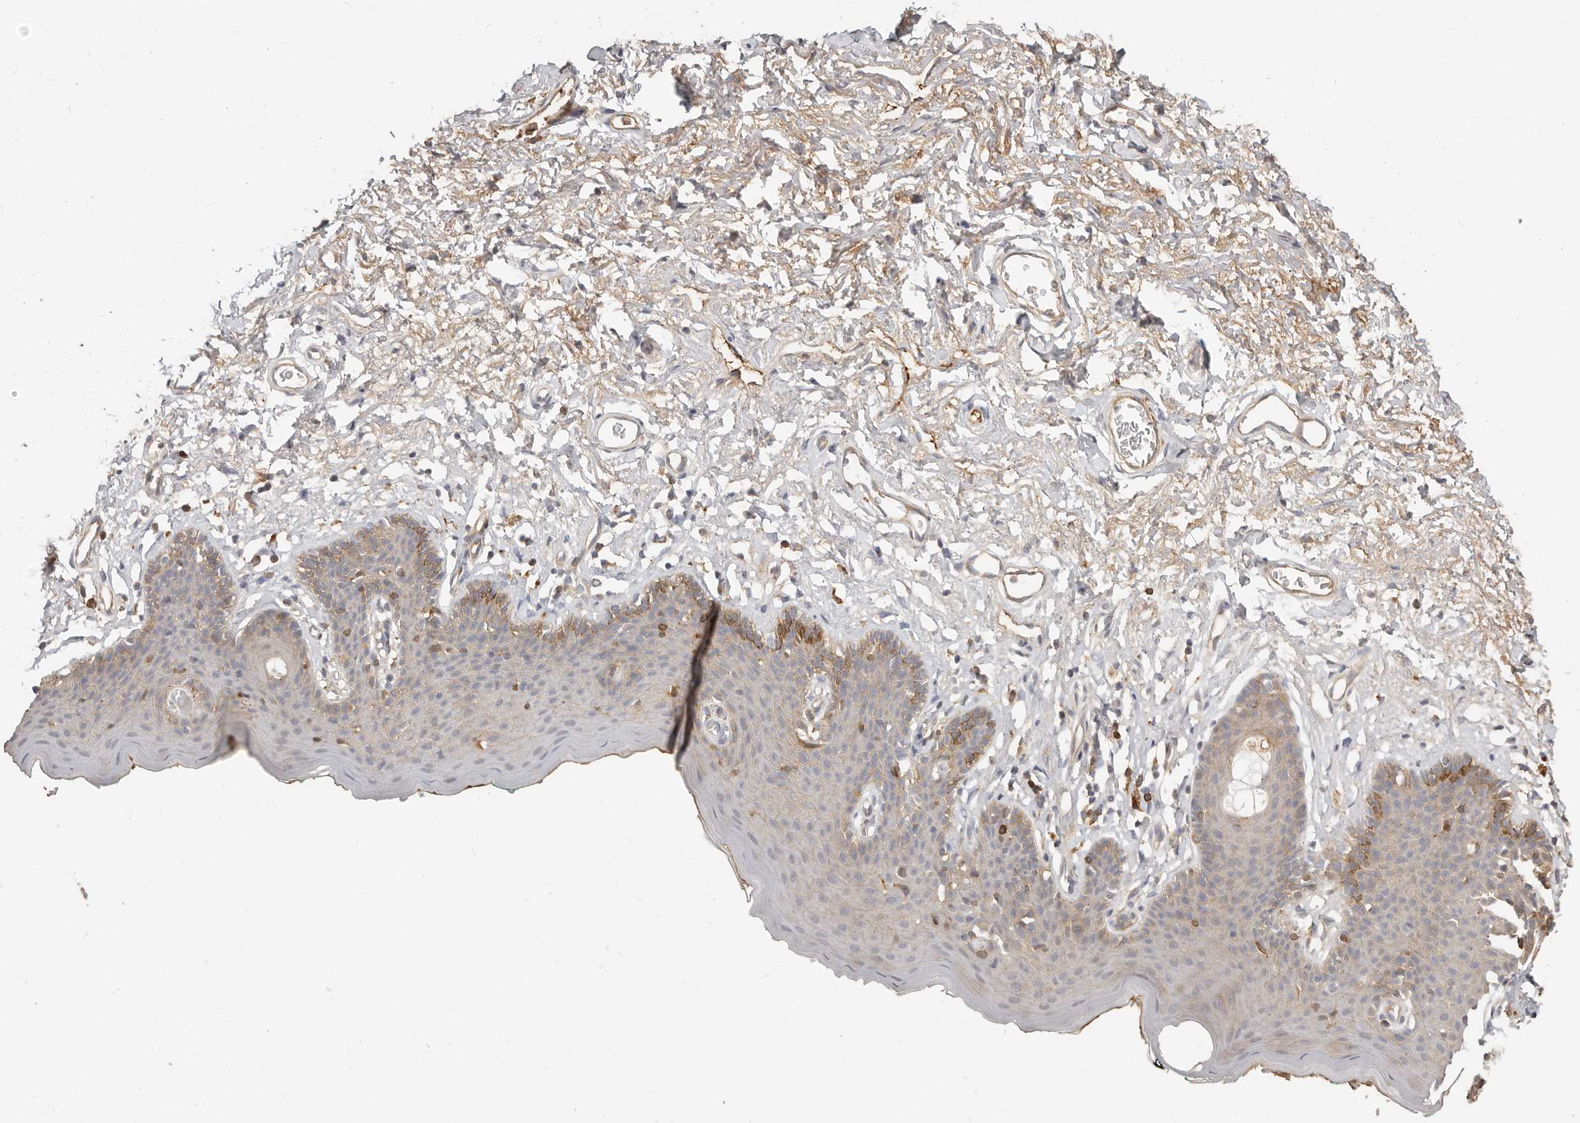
{"staining": {"intensity": "moderate", "quantity": "25%-75%", "location": "cytoplasmic/membranous"}, "tissue": "skin", "cell_type": "Epidermal cells", "image_type": "normal", "snomed": [{"axis": "morphology", "description": "Normal tissue, NOS"}, {"axis": "topography", "description": "Vulva"}], "caption": "Human skin stained for a protein (brown) demonstrates moderate cytoplasmic/membranous positive staining in about 25%-75% of epidermal cells.", "gene": "MTFR2", "patient": {"sex": "female", "age": 66}}